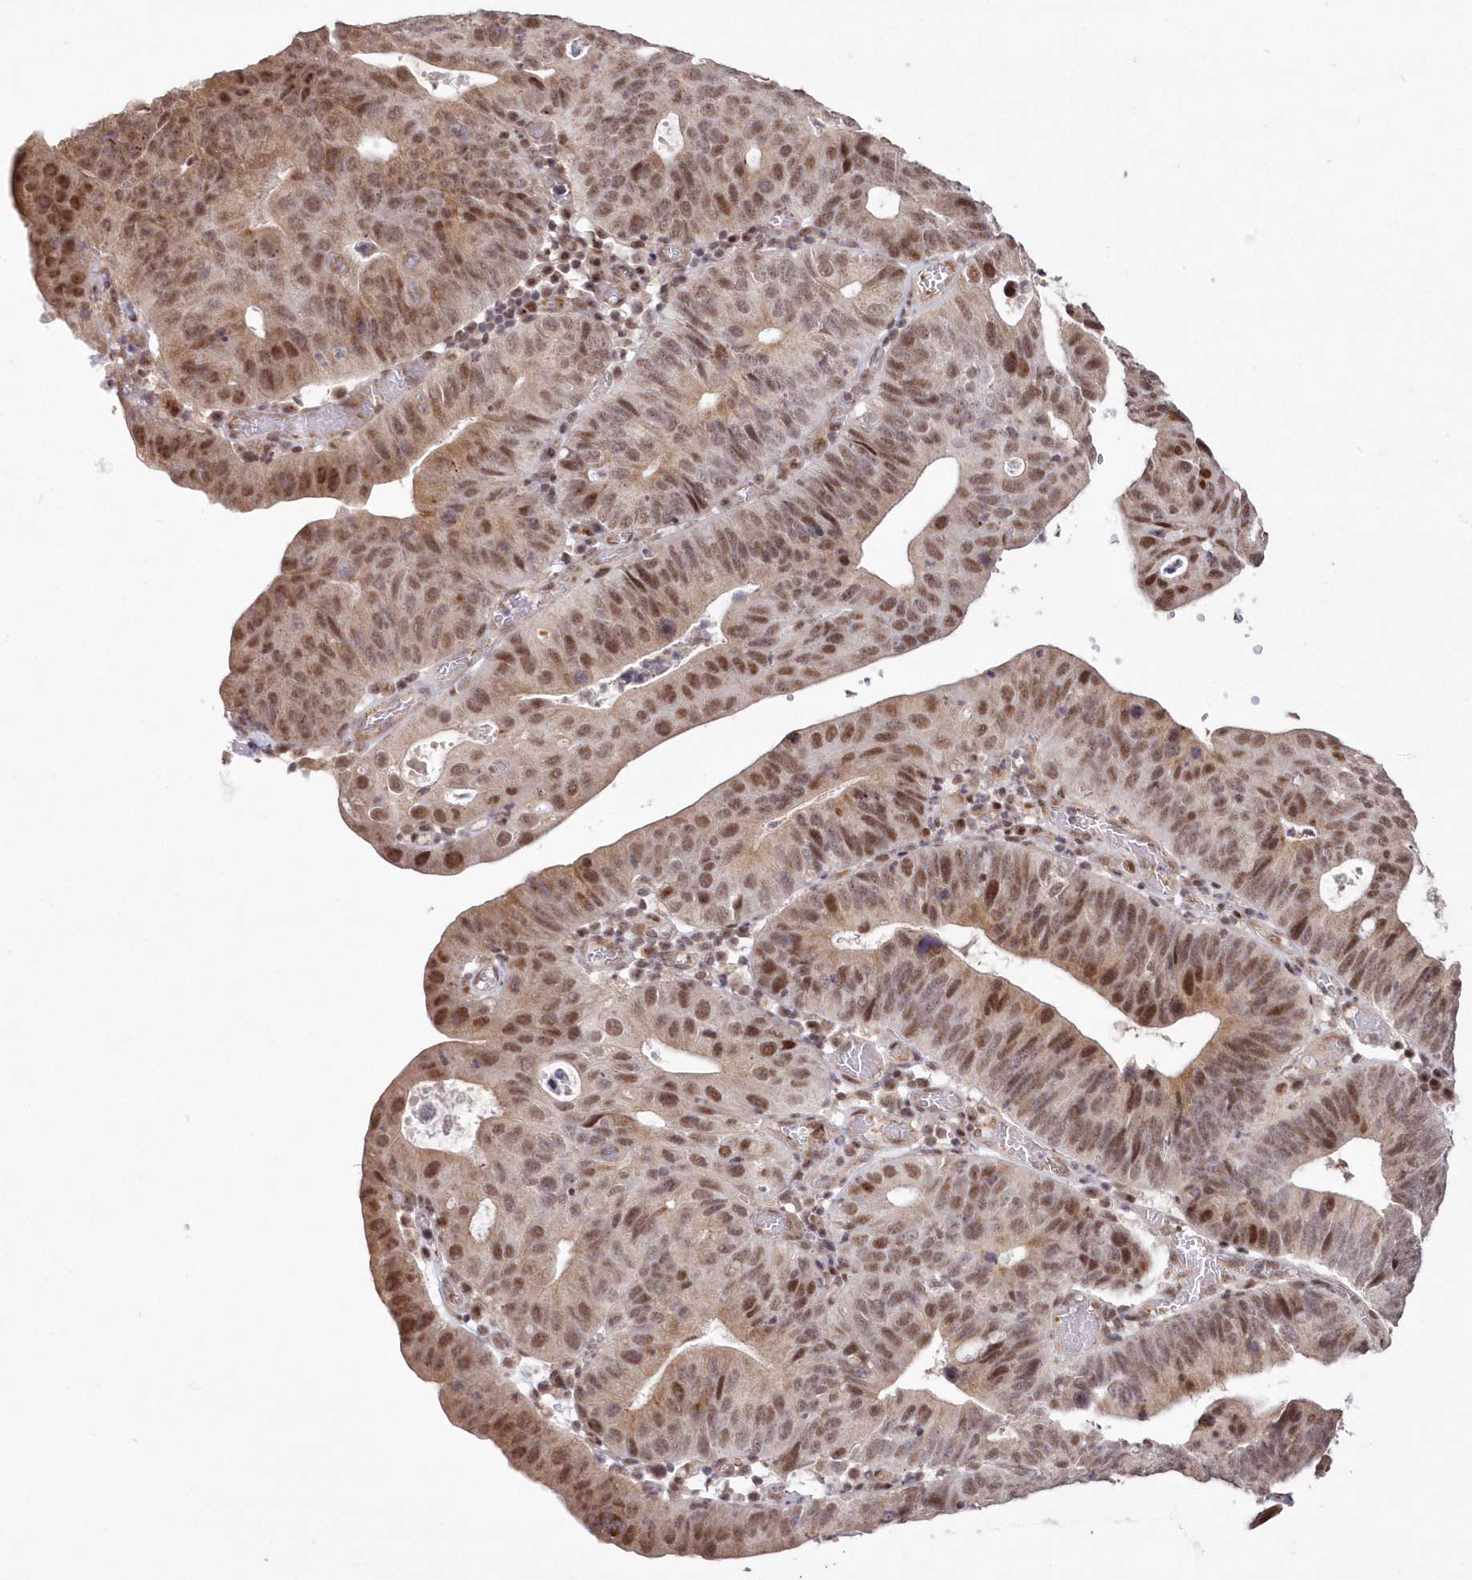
{"staining": {"intensity": "moderate", "quantity": ">75%", "location": "nuclear"}, "tissue": "stomach cancer", "cell_type": "Tumor cells", "image_type": "cancer", "snomed": [{"axis": "morphology", "description": "Adenocarcinoma, NOS"}, {"axis": "topography", "description": "Stomach"}], "caption": "Tumor cells show moderate nuclear positivity in about >75% of cells in adenocarcinoma (stomach). The staining is performed using DAB brown chromogen to label protein expression. The nuclei are counter-stained blue using hematoxylin.", "gene": "WBP1L", "patient": {"sex": "male", "age": 59}}